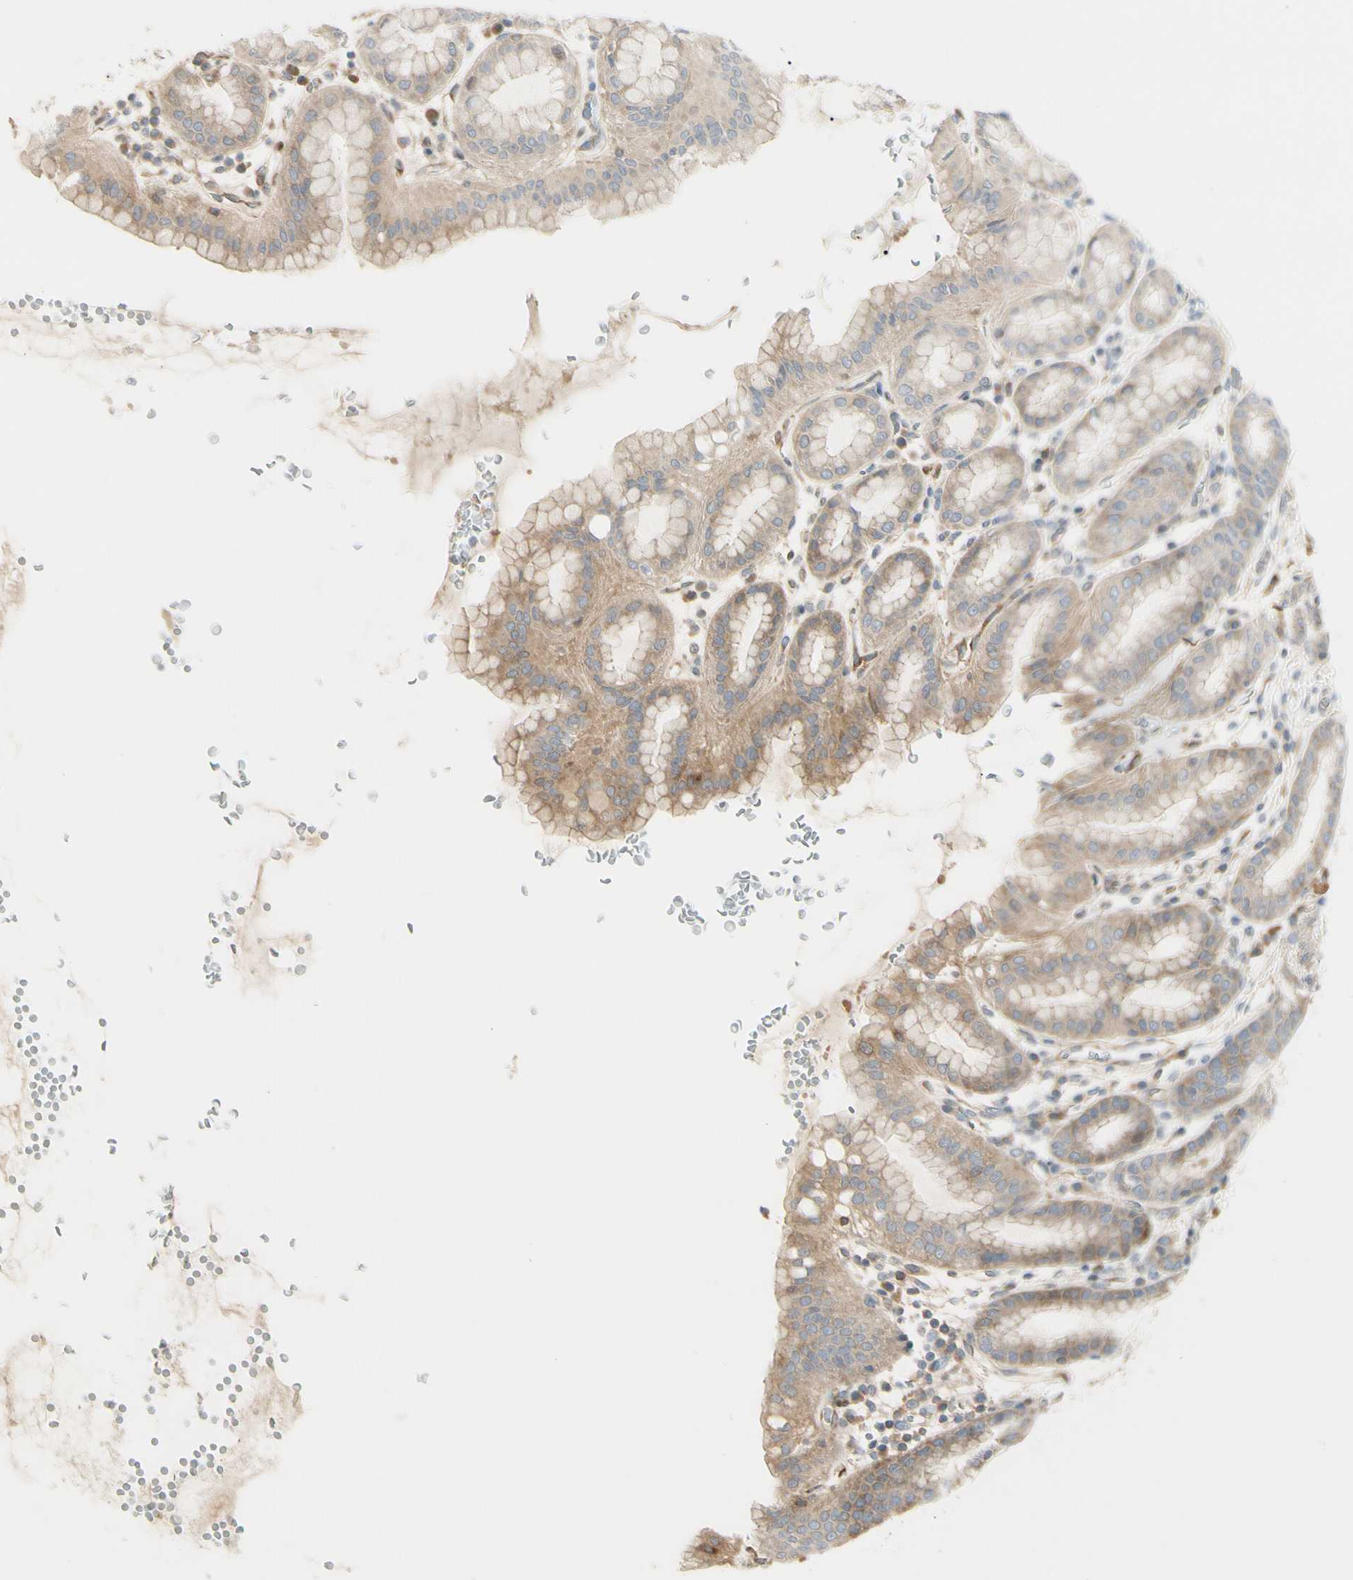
{"staining": {"intensity": "moderate", "quantity": "25%-75%", "location": "cytoplasmic/membranous"}, "tissue": "stomach", "cell_type": "Glandular cells", "image_type": "normal", "snomed": [{"axis": "morphology", "description": "Normal tissue, NOS"}, {"axis": "topography", "description": "Stomach, upper"}], "caption": "Immunohistochemical staining of unremarkable stomach demonstrates moderate cytoplasmic/membranous protein staining in approximately 25%-75% of glandular cells.", "gene": "NFKB2", "patient": {"sex": "male", "age": 68}}